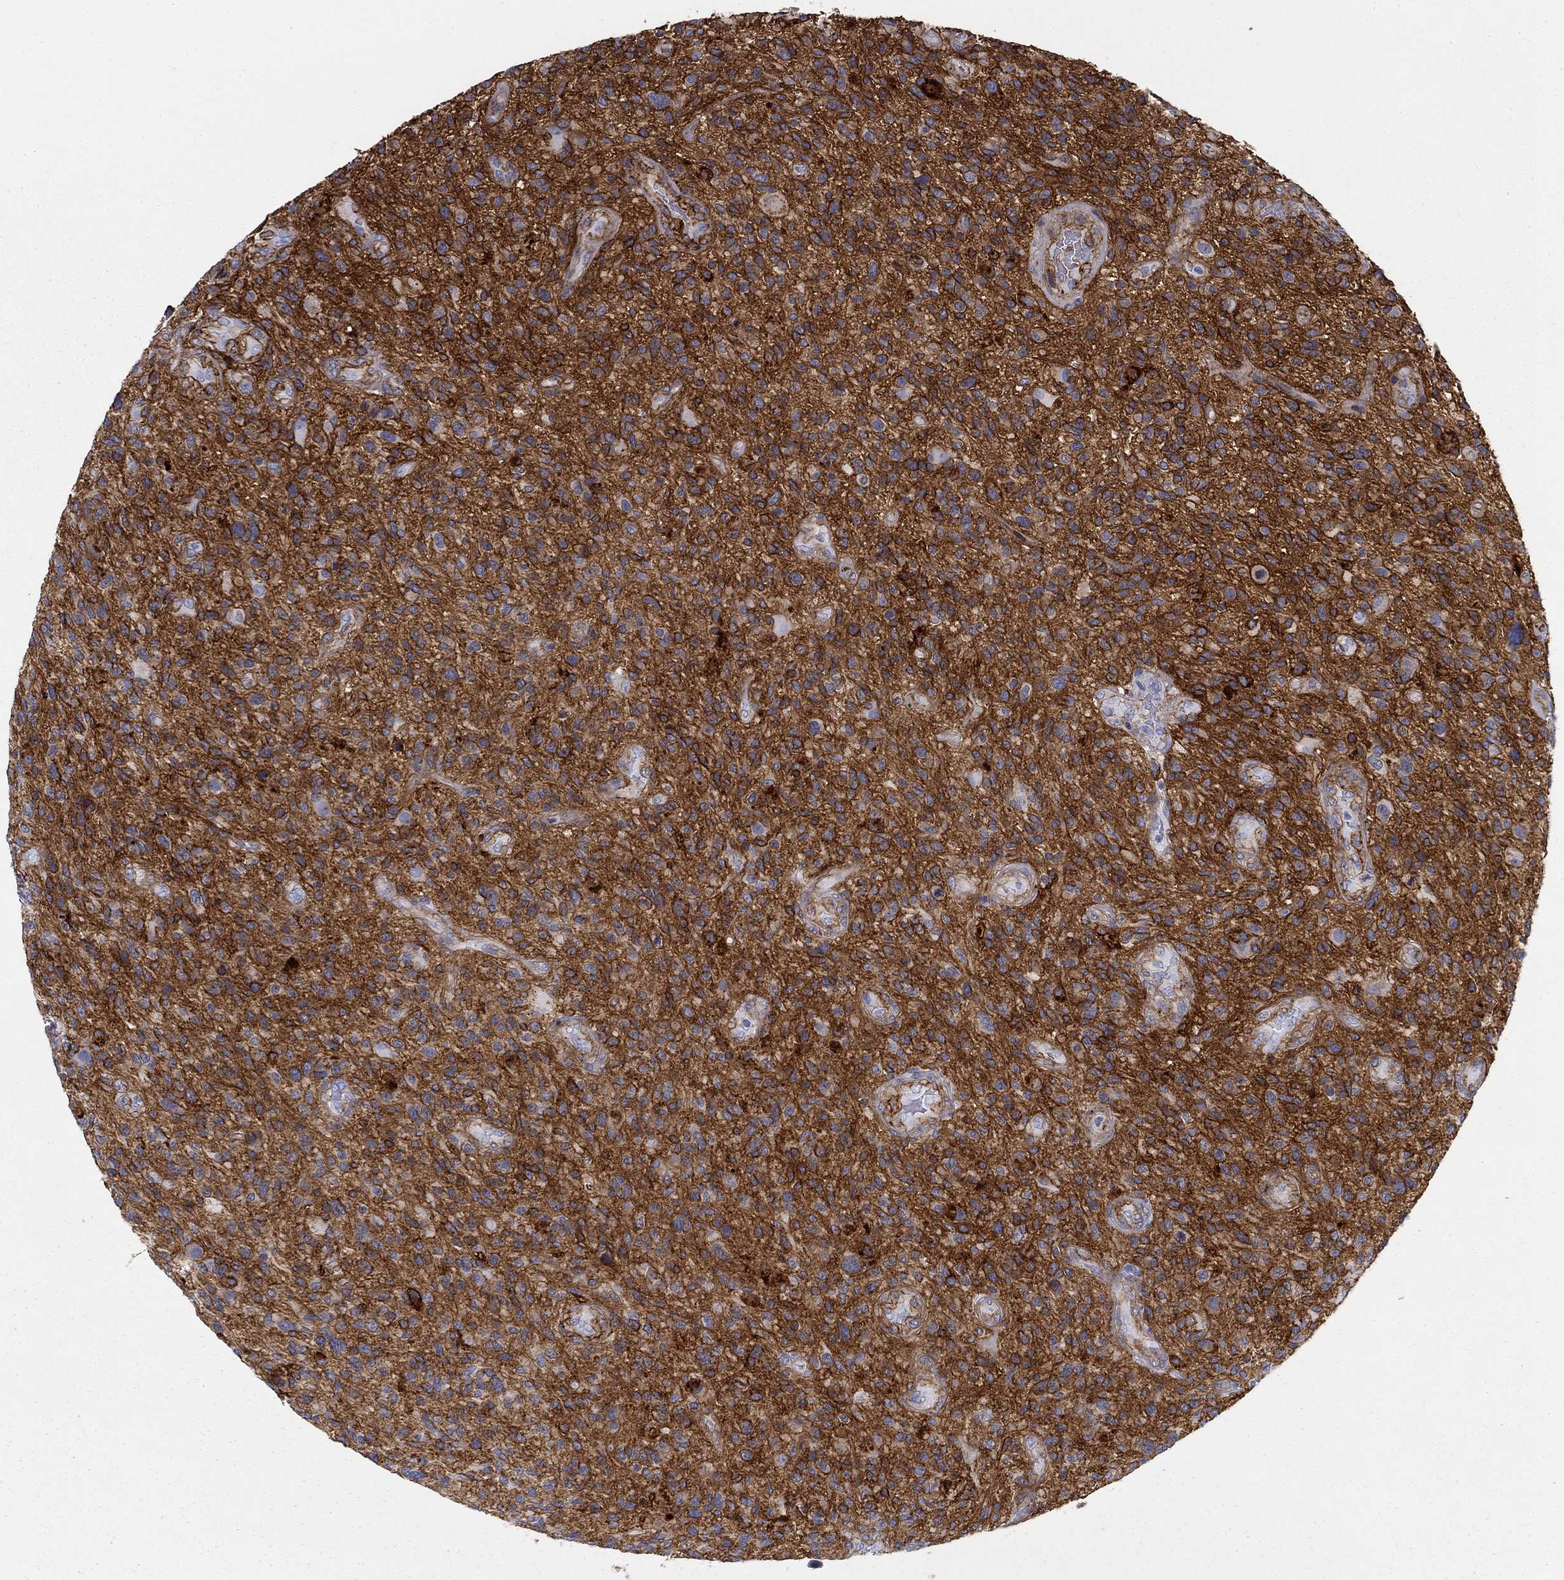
{"staining": {"intensity": "strong", "quantity": ">75%", "location": "cytoplasmic/membranous"}, "tissue": "glioma", "cell_type": "Tumor cells", "image_type": "cancer", "snomed": [{"axis": "morphology", "description": "Glioma, malignant, High grade"}, {"axis": "topography", "description": "Brain"}], "caption": "Strong cytoplasmic/membranous positivity is seen in about >75% of tumor cells in glioma.", "gene": "GPC1", "patient": {"sex": "male", "age": 47}}